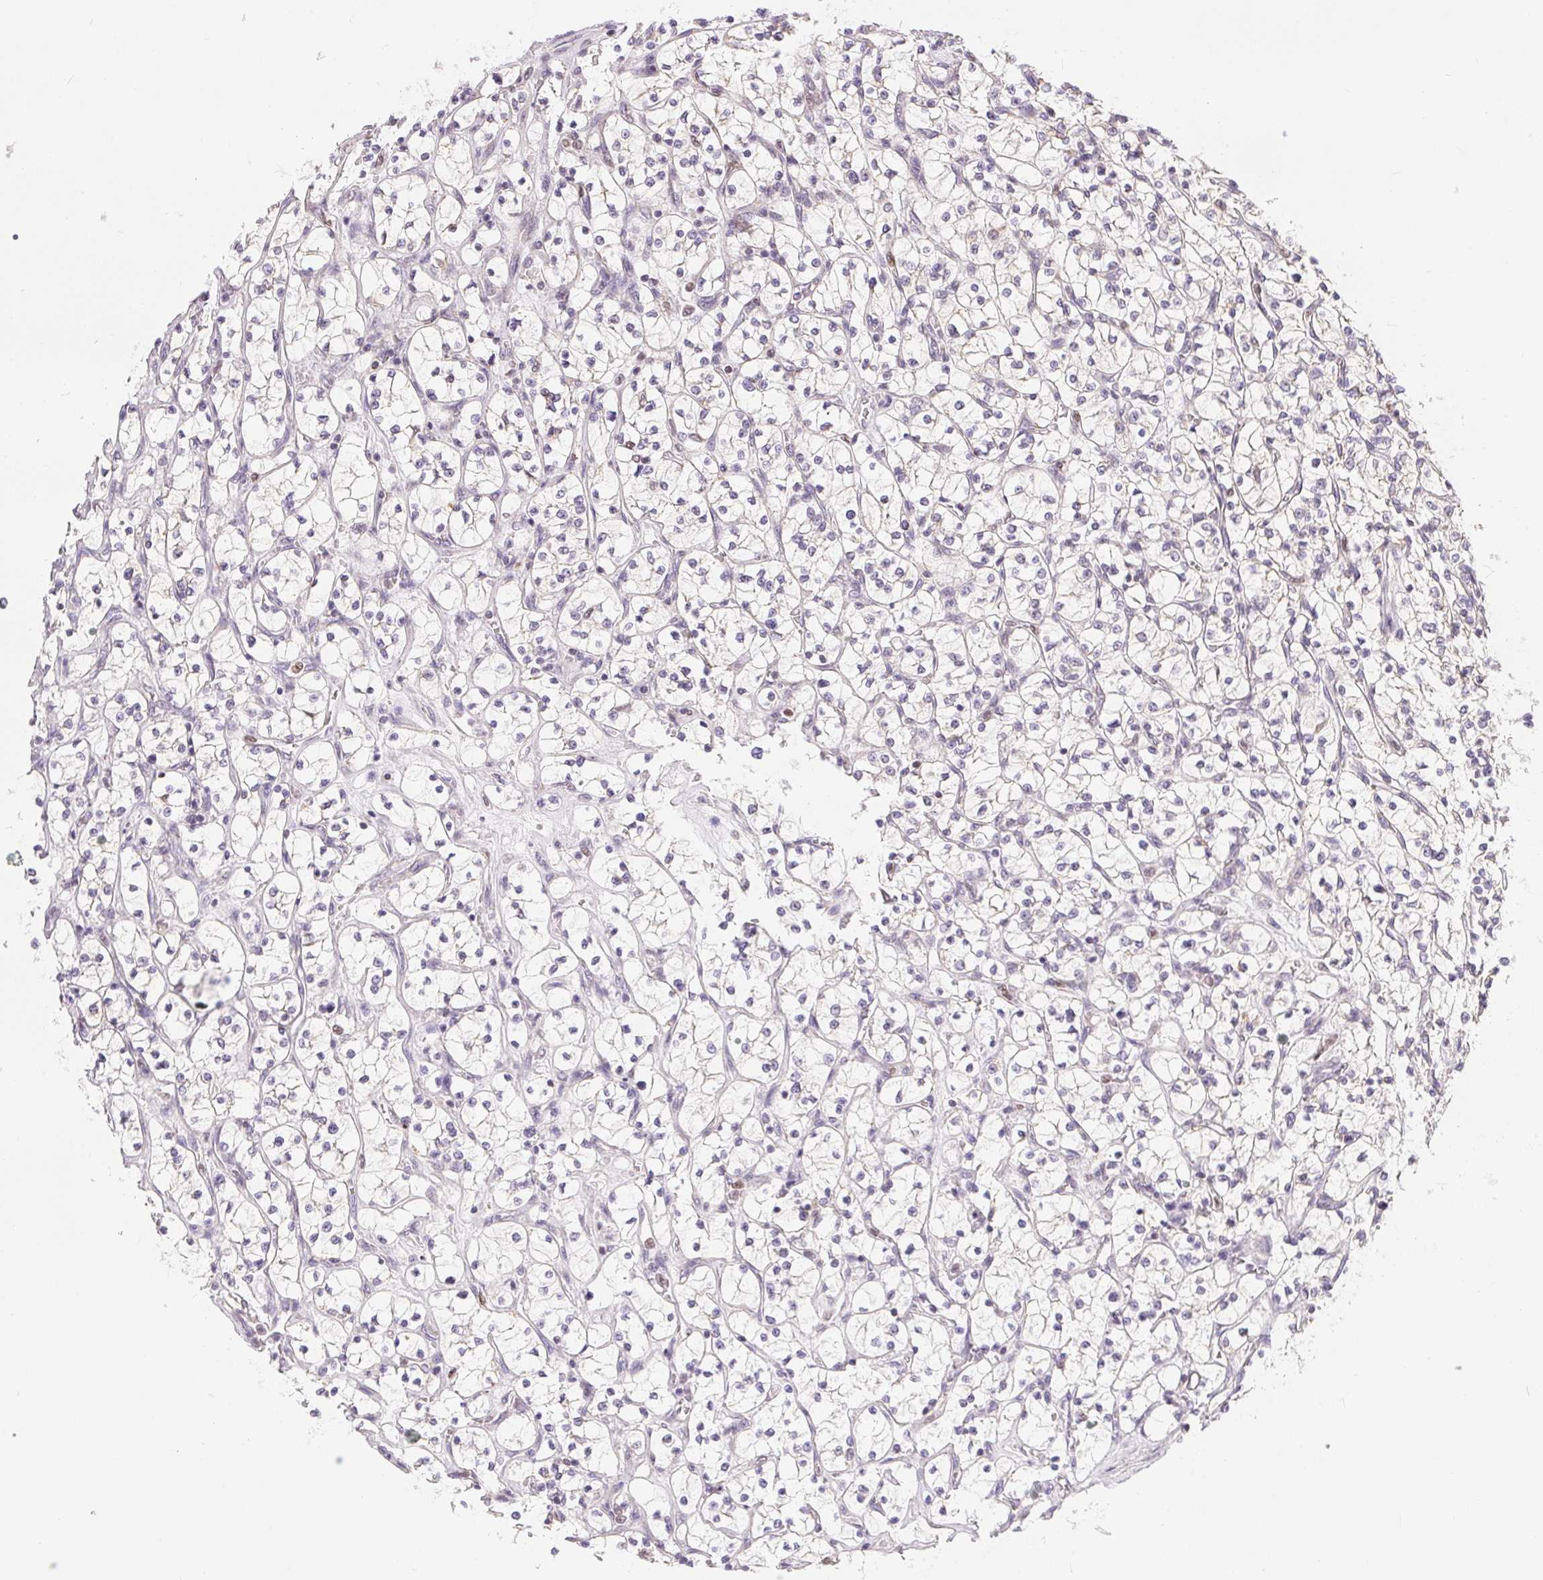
{"staining": {"intensity": "negative", "quantity": "none", "location": "none"}, "tissue": "renal cancer", "cell_type": "Tumor cells", "image_type": "cancer", "snomed": [{"axis": "morphology", "description": "Adenocarcinoma, NOS"}, {"axis": "topography", "description": "Kidney"}], "caption": "Immunohistochemical staining of renal cancer (adenocarcinoma) shows no significant staining in tumor cells.", "gene": "POU2F2", "patient": {"sex": "female", "age": 64}}